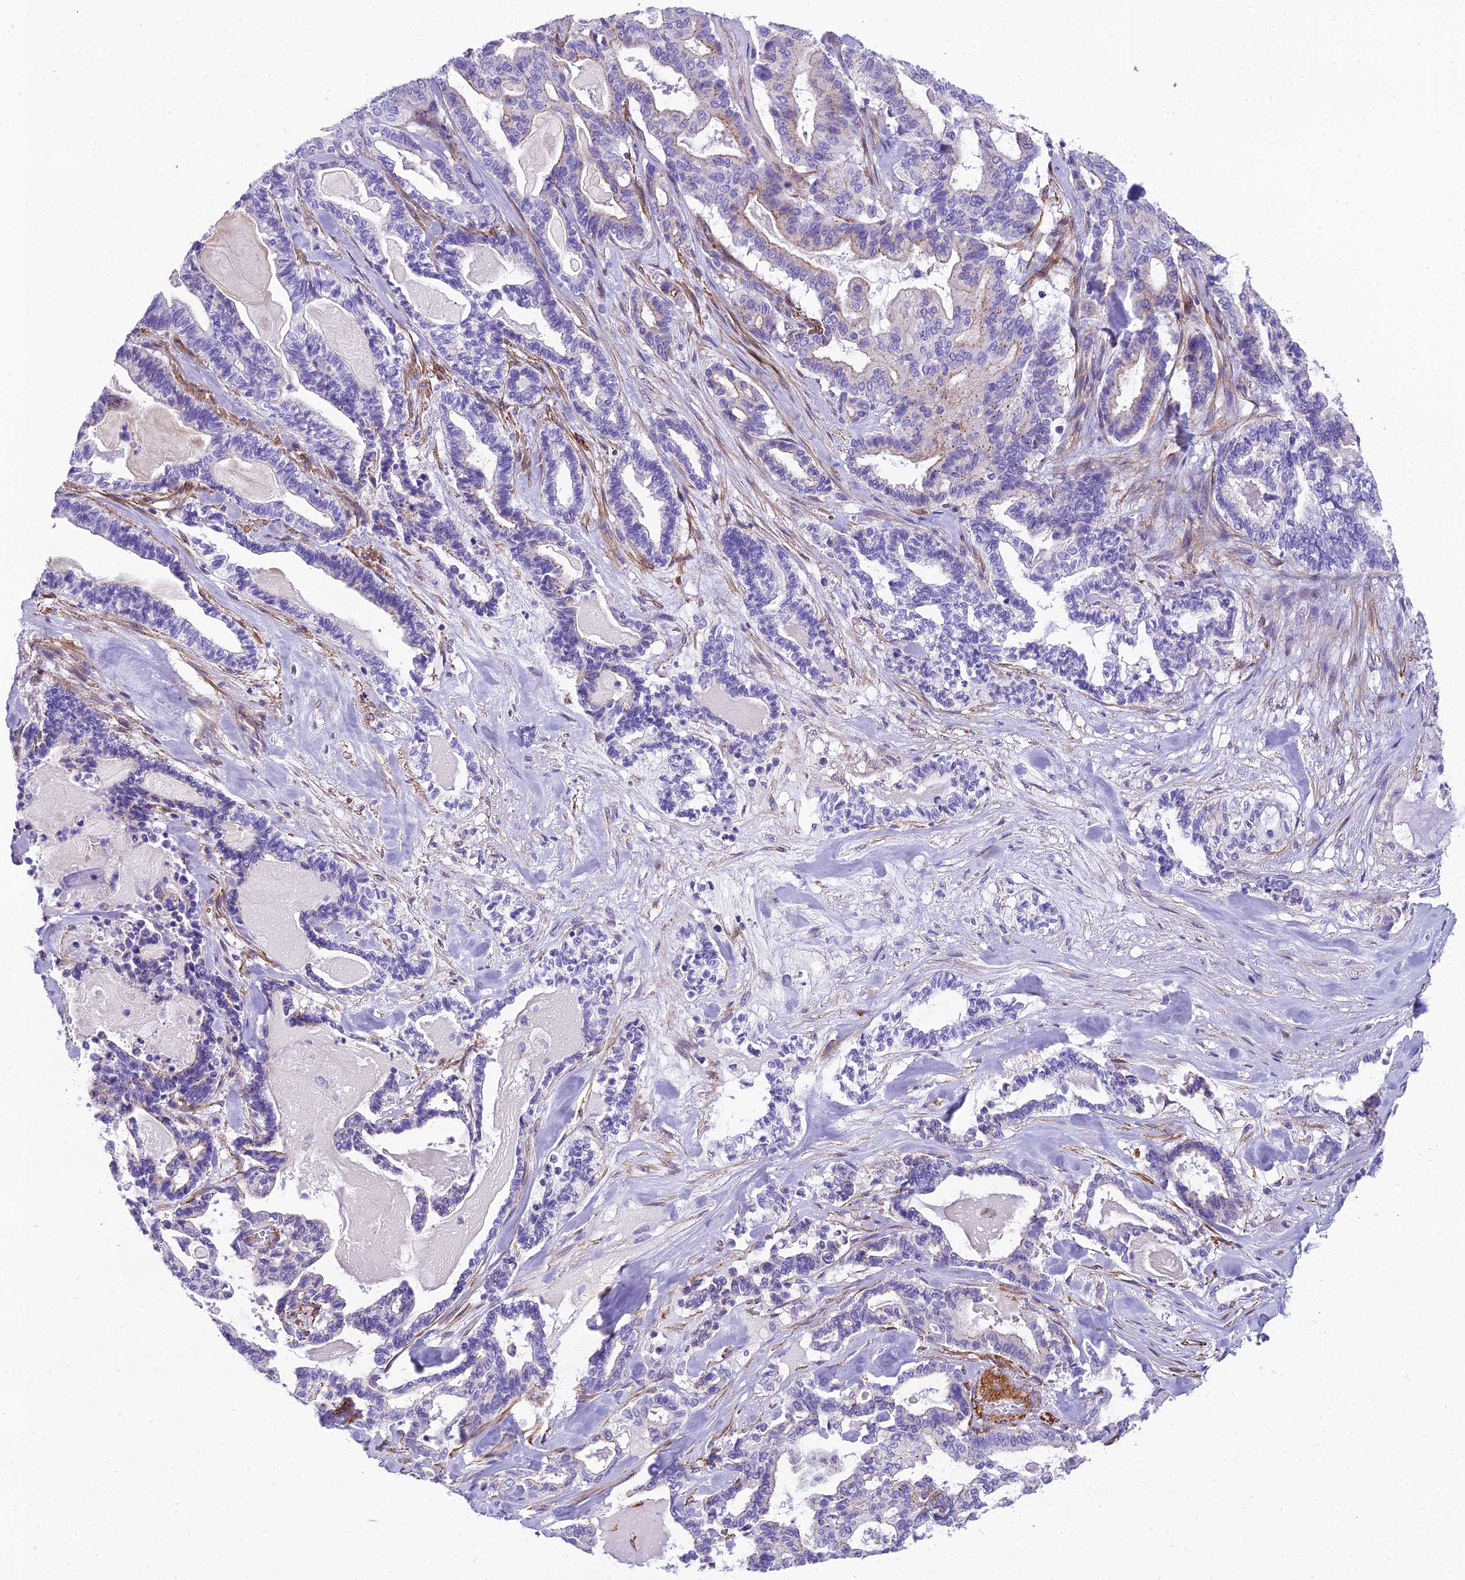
{"staining": {"intensity": "negative", "quantity": "none", "location": "none"}, "tissue": "pancreatic cancer", "cell_type": "Tumor cells", "image_type": "cancer", "snomed": [{"axis": "morphology", "description": "Adenocarcinoma, NOS"}, {"axis": "topography", "description": "Pancreas"}], "caption": "Human pancreatic adenocarcinoma stained for a protein using immunohistochemistry (IHC) displays no positivity in tumor cells.", "gene": "GFRA1", "patient": {"sex": "male", "age": 63}}